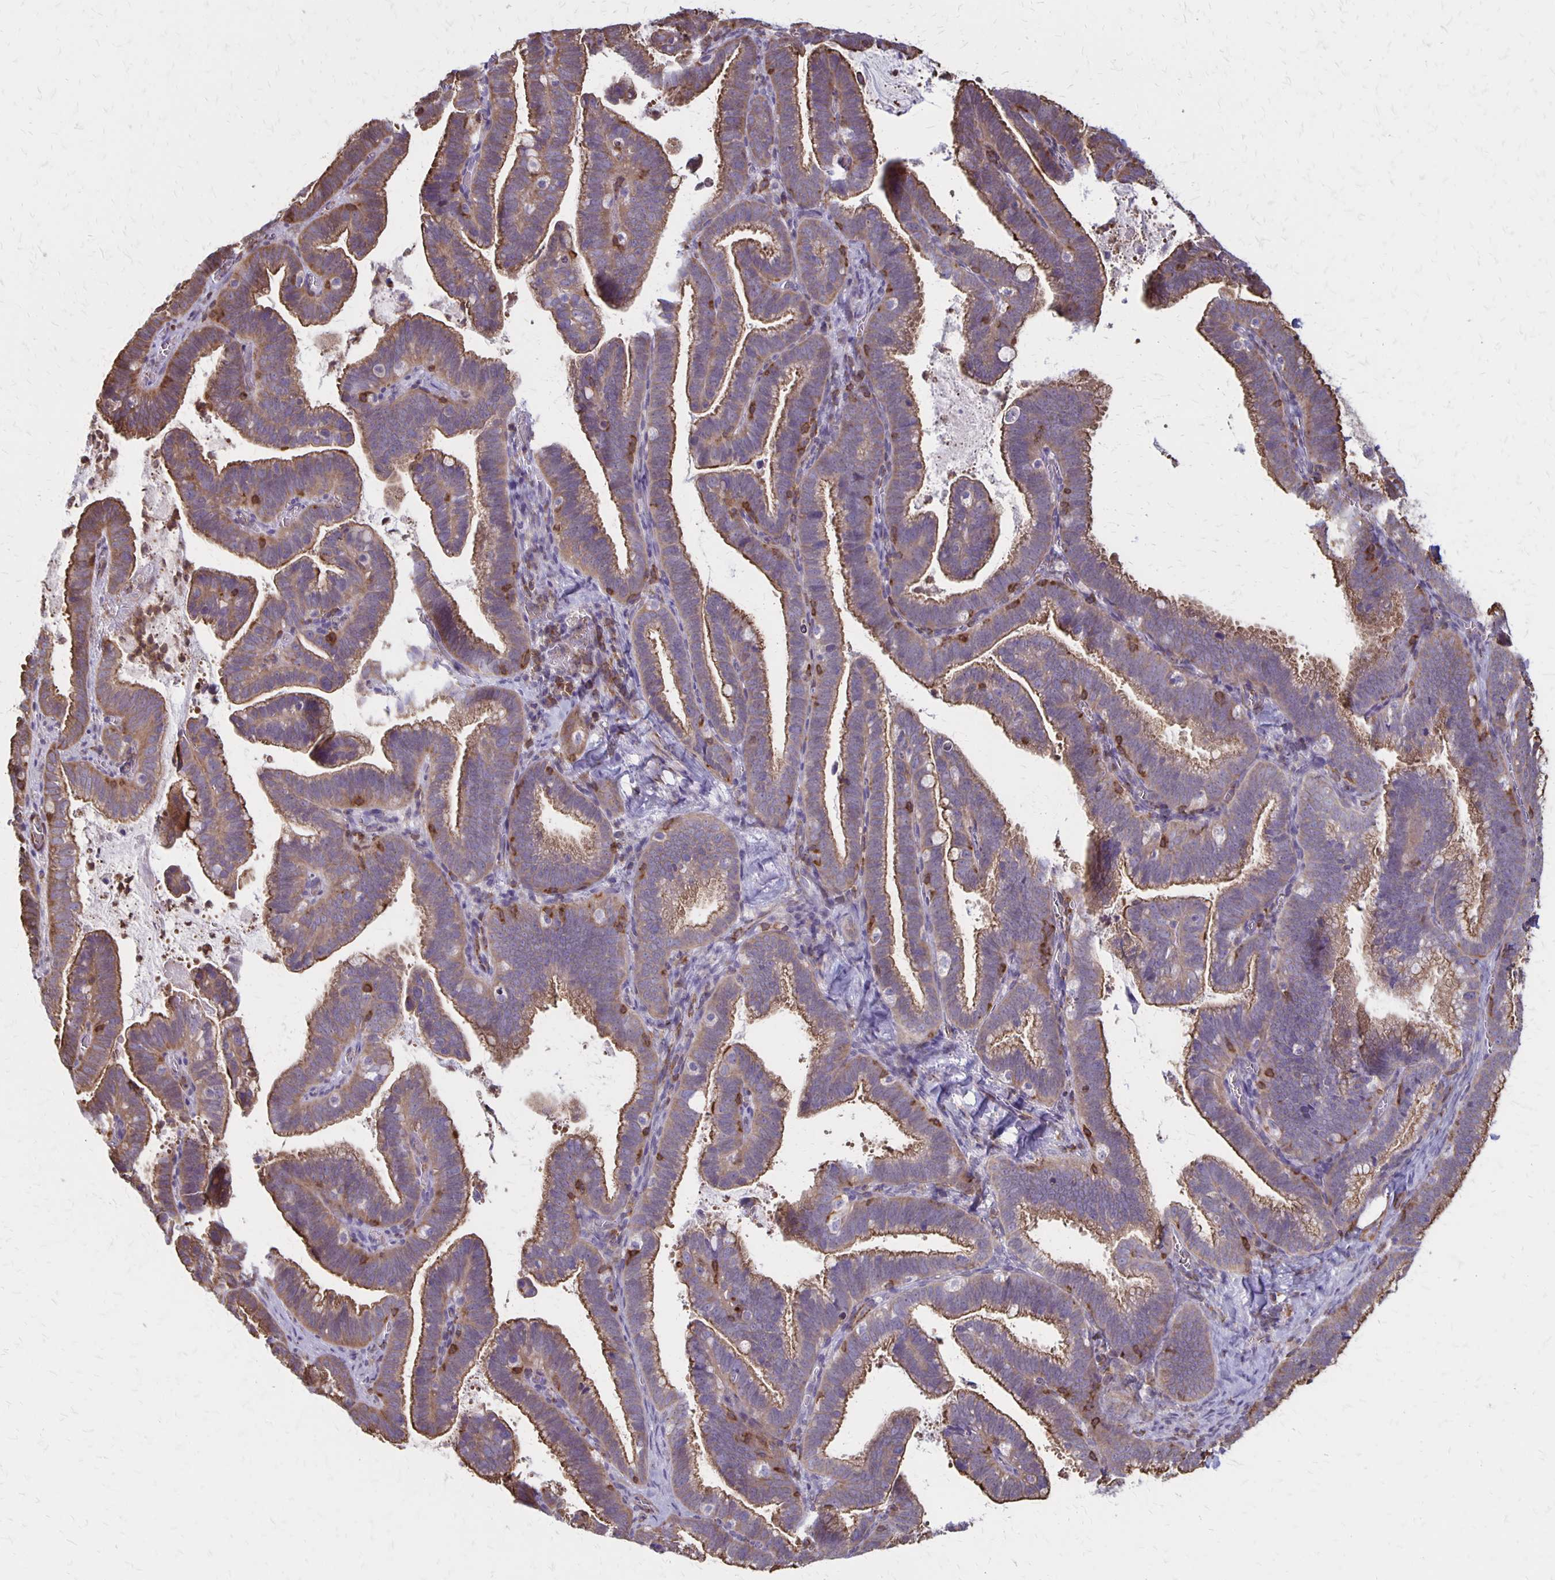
{"staining": {"intensity": "strong", "quantity": "25%-75%", "location": "cytoplasmic/membranous"}, "tissue": "cervical cancer", "cell_type": "Tumor cells", "image_type": "cancer", "snomed": [{"axis": "morphology", "description": "Adenocarcinoma, NOS"}, {"axis": "topography", "description": "Cervix"}], "caption": "Immunohistochemistry histopathology image of human adenocarcinoma (cervical) stained for a protein (brown), which demonstrates high levels of strong cytoplasmic/membranous expression in approximately 25%-75% of tumor cells.", "gene": "SEPTIN5", "patient": {"sex": "female", "age": 61}}